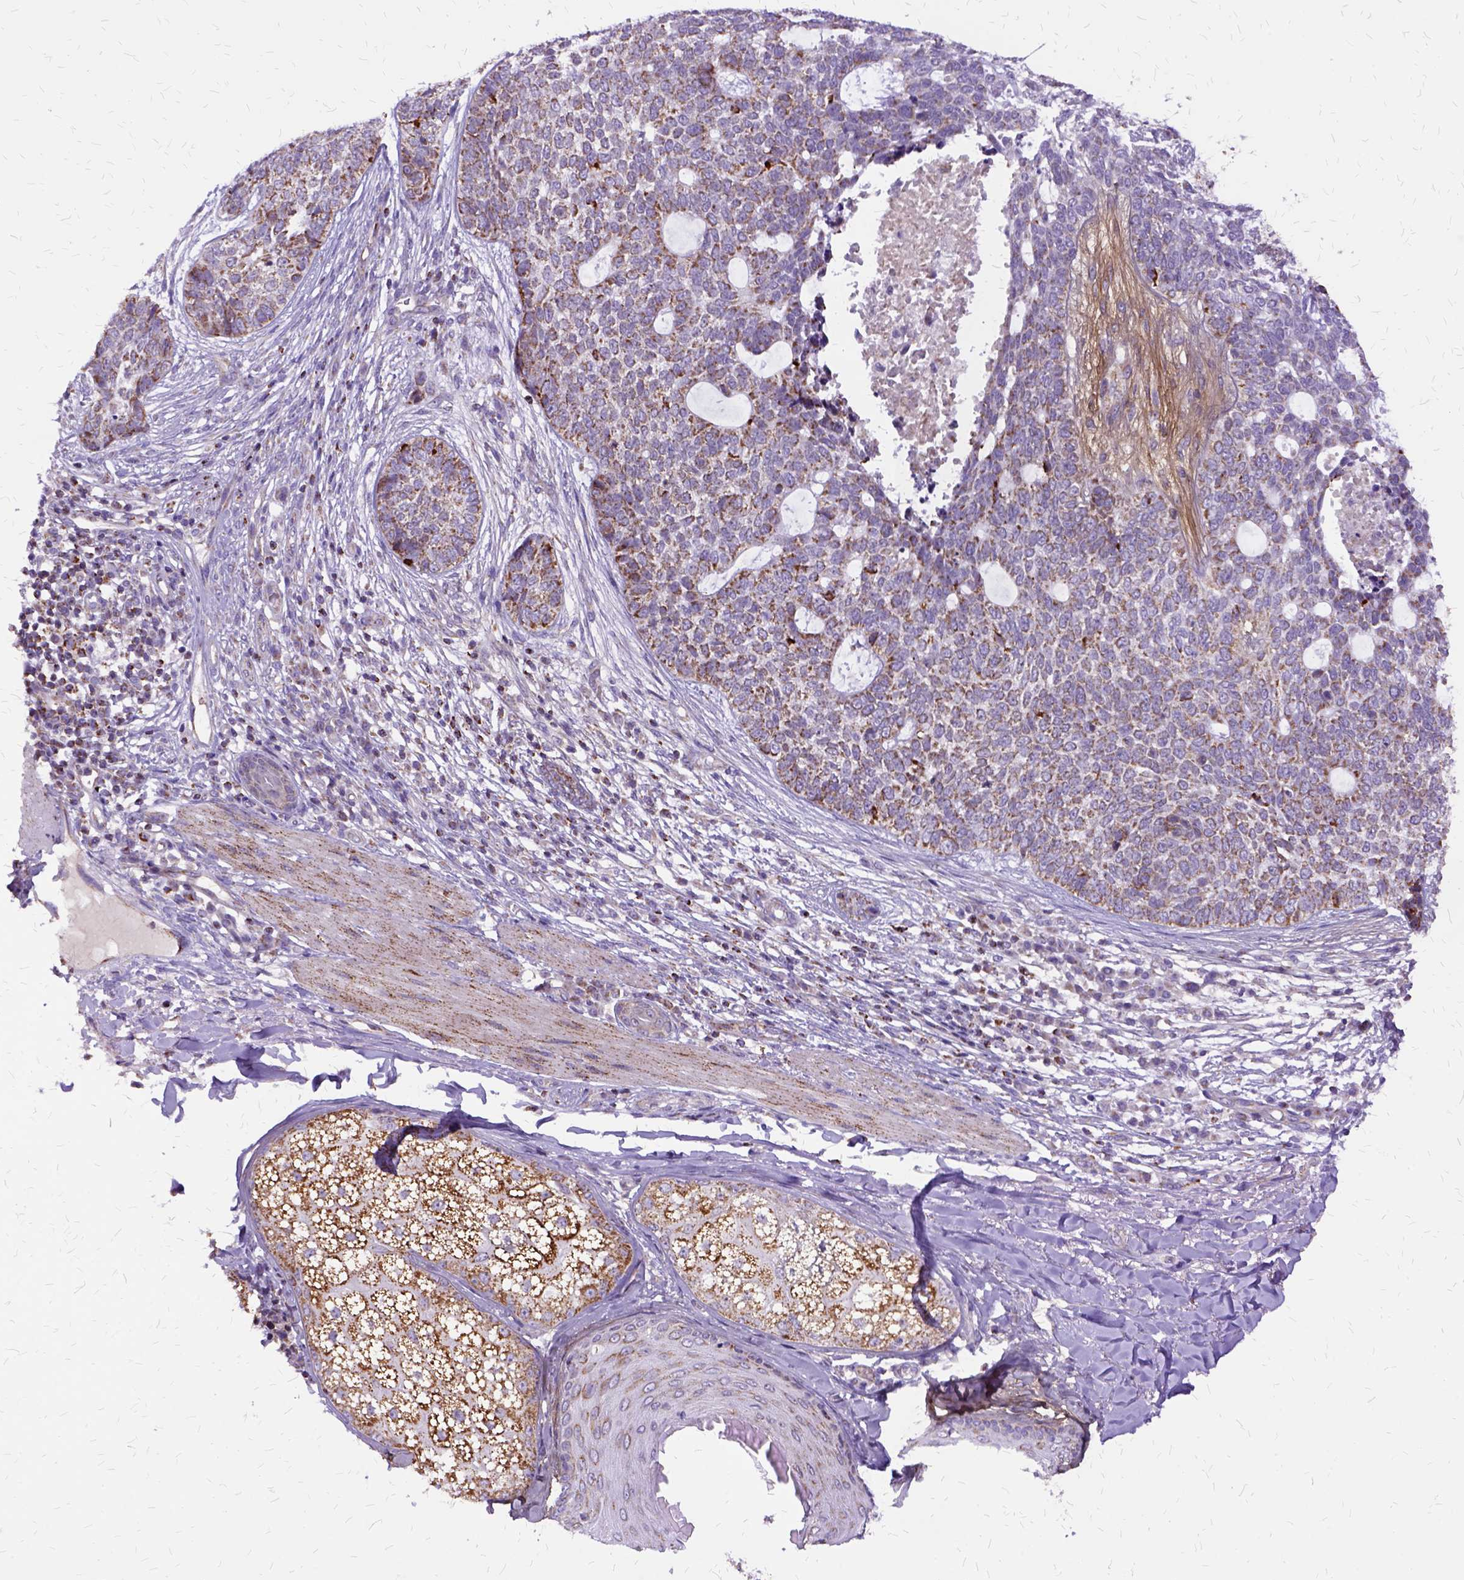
{"staining": {"intensity": "moderate", "quantity": "25%-75%", "location": "cytoplasmic/membranous"}, "tissue": "skin cancer", "cell_type": "Tumor cells", "image_type": "cancer", "snomed": [{"axis": "morphology", "description": "Basal cell carcinoma"}, {"axis": "topography", "description": "Skin"}], "caption": "Immunohistochemistry (IHC) micrograph of human skin cancer stained for a protein (brown), which demonstrates medium levels of moderate cytoplasmic/membranous expression in approximately 25%-75% of tumor cells.", "gene": "OXCT1", "patient": {"sex": "female", "age": 69}}